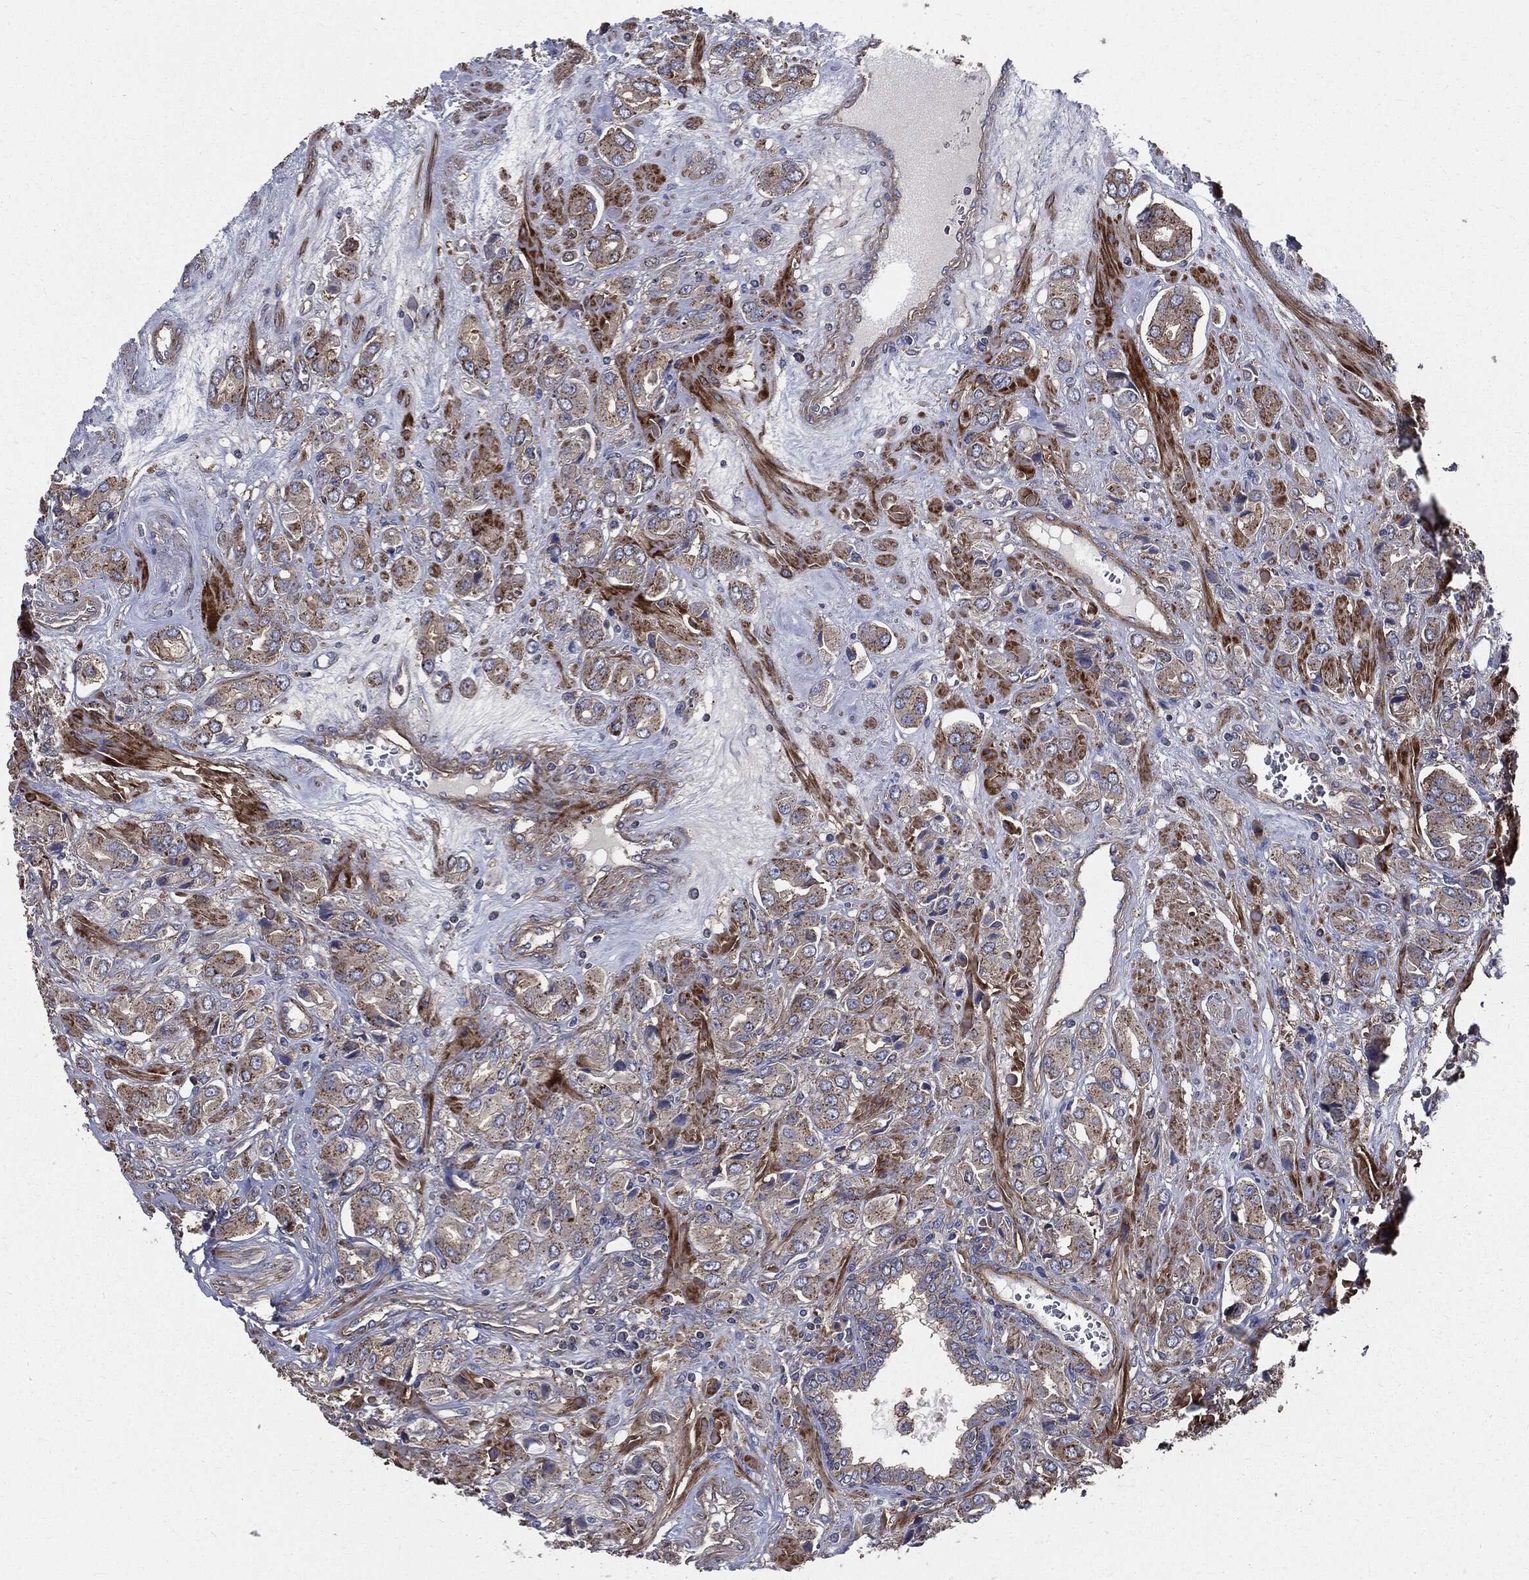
{"staining": {"intensity": "moderate", "quantity": "25%-75%", "location": "cytoplasmic/membranous"}, "tissue": "prostate cancer", "cell_type": "Tumor cells", "image_type": "cancer", "snomed": [{"axis": "morphology", "description": "Adenocarcinoma, NOS"}, {"axis": "topography", "description": "Prostate and seminal vesicle, NOS"}, {"axis": "topography", "description": "Prostate"}], "caption": "Prostate cancer (adenocarcinoma) stained with DAB immunohistochemistry shows medium levels of moderate cytoplasmic/membranous positivity in about 25%-75% of tumor cells.", "gene": "PDCD6IP", "patient": {"sex": "male", "age": 69}}